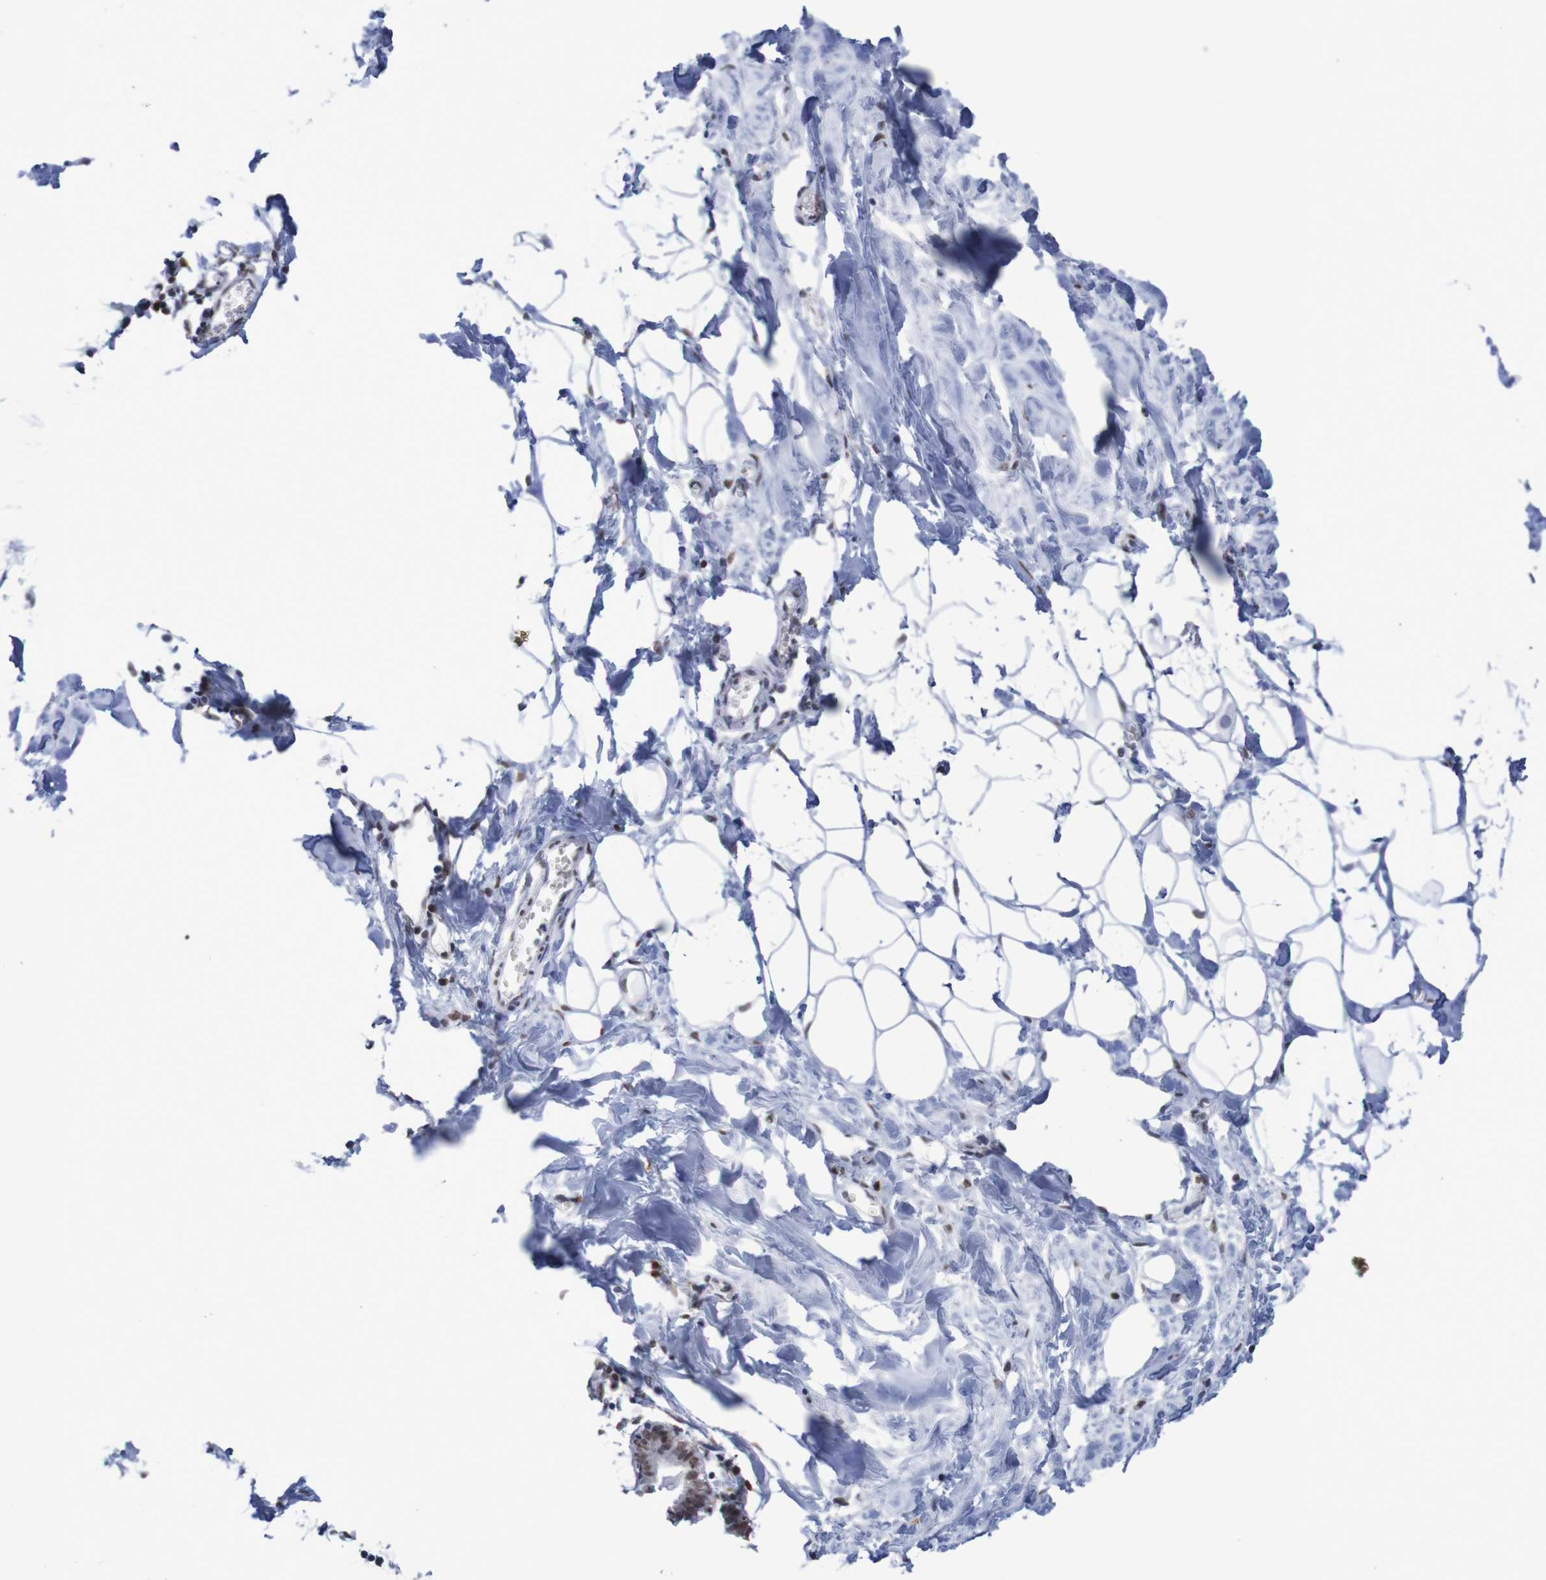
{"staining": {"intensity": "weak", "quantity": ">75%", "location": "nuclear"}, "tissue": "breast", "cell_type": "Adipocytes", "image_type": "normal", "snomed": [{"axis": "morphology", "description": "Normal tissue, NOS"}, {"axis": "topography", "description": "Breast"}], "caption": "A brown stain labels weak nuclear staining of a protein in adipocytes of benign human breast.", "gene": "MRTFB", "patient": {"sex": "female", "age": 27}}